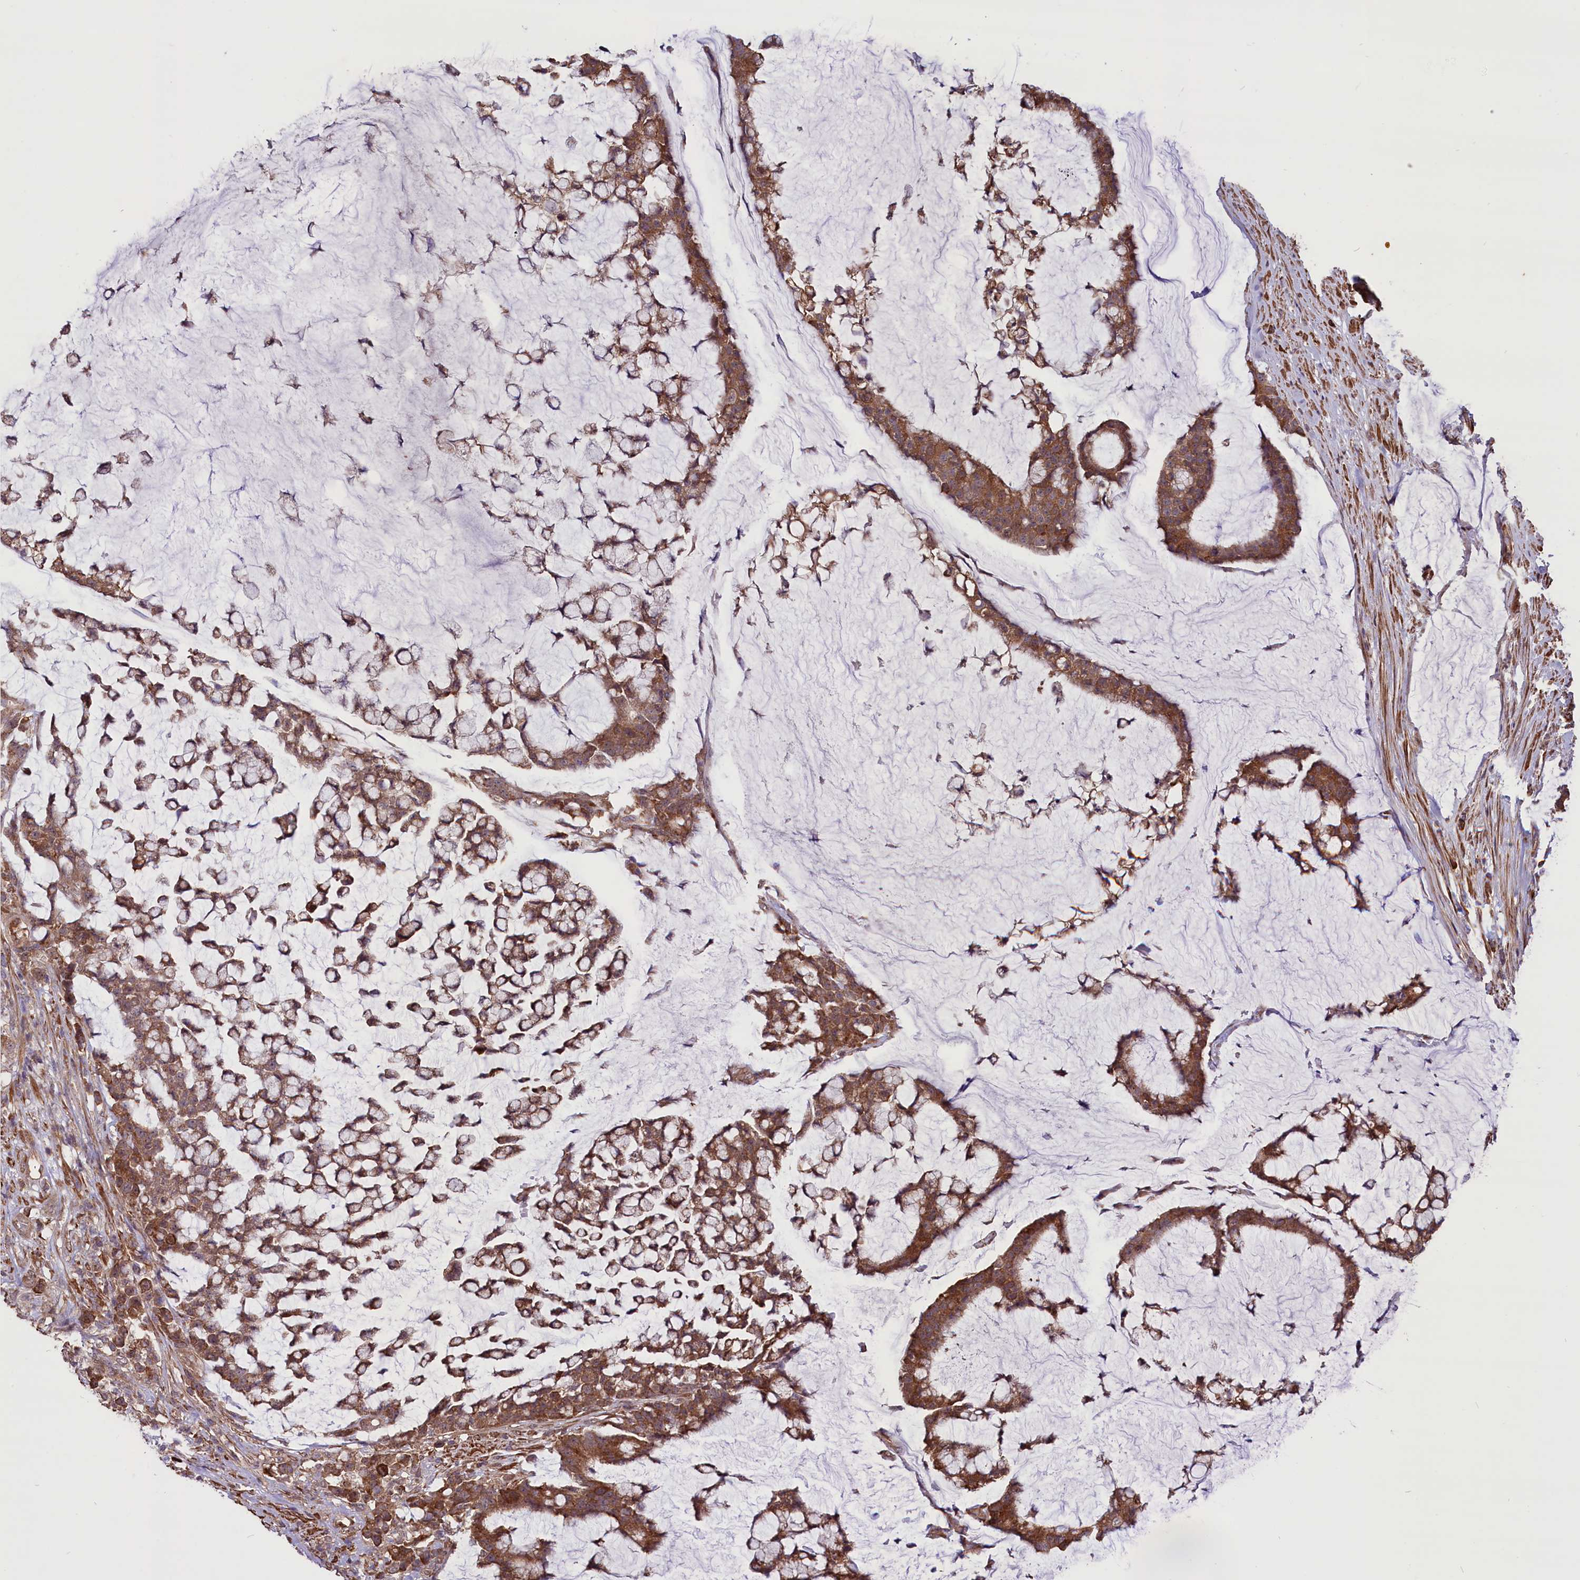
{"staining": {"intensity": "moderate", "quantity": ">75%", "location": "cytoplasmic/membranous"}, "tissue": "colorectal cancer", "cell_type": "Tumor cells", "image_type": "cancer", "snomed": [{"axis": "morphology", "description": "Adenocarcinoma, NOS"}, {"axis": "topography", "description": "Colon"}], "caption": "A high-resolution photomicrograph shows IHC staining of colorectal cancer (adenocarcinoma), which shows moderate cytoplasmic/membranous positivity in approximately >75% of tumor cells.", "gene": "HDAC5", "patient": {"sex": "female", "age": 84}}